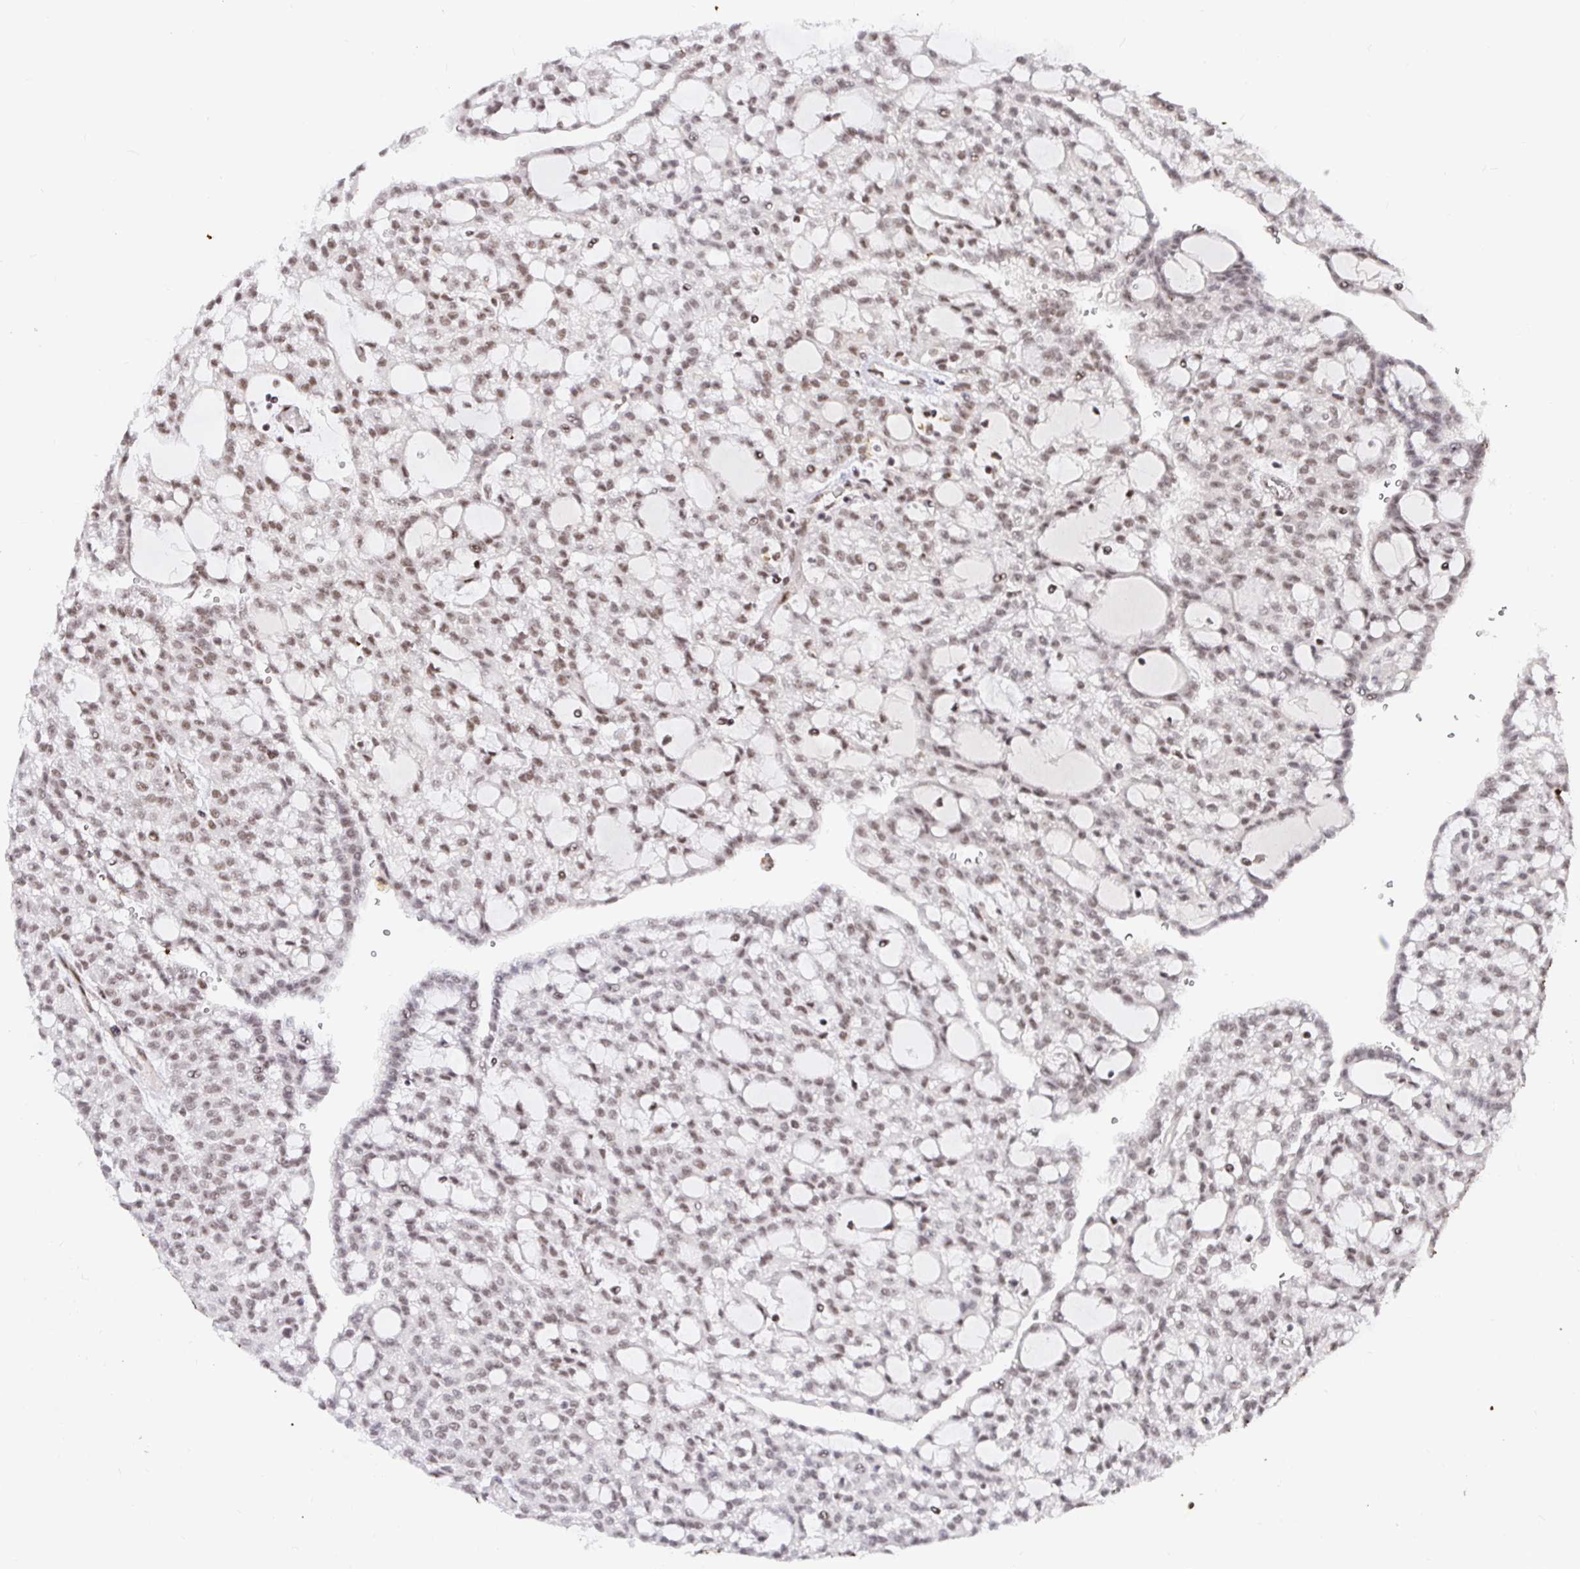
{"staining": {"intensity": "moderate", "quantity": "25%-75%", "location": "nuclear"}, "tissue": "renal cancer", "cell_type": "Tumor cells", "image_type": "cancer", "snomed": [{"axis": "morphology", "description": "Adenocarcinoma, NOS"}, {"axis": "topography", "description": "Kidney"}], "caption": "This histopathology image demonstrates renal cancer stained with immunohistochemistry to label a protein in brown. The nuclear of tumor cells show moderate positivity for the protein. Nuclei are counter-stained blue.", "gene": "USF1", "patient": {"sex": "male", "age": 63}}